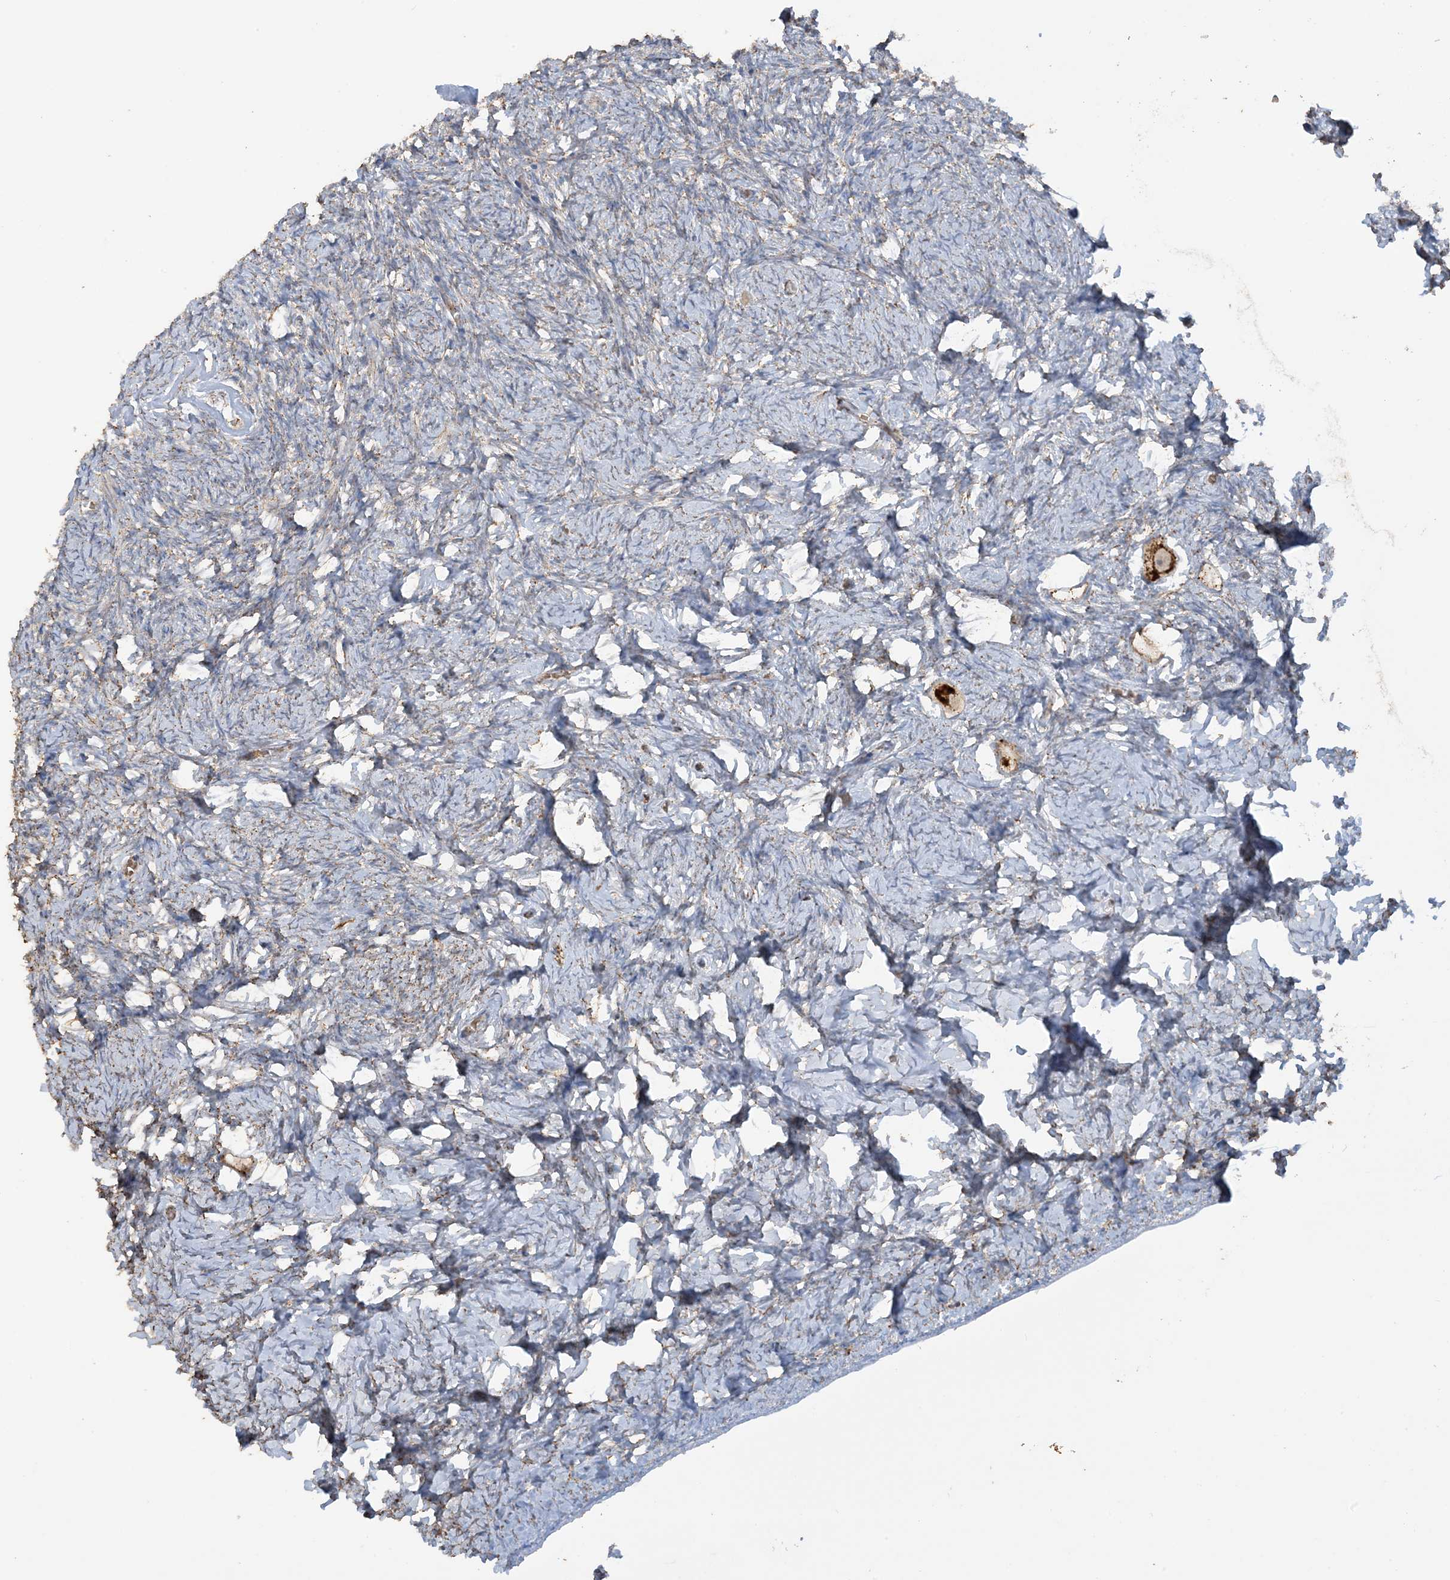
{"staining": {"intensity": "strong", "quantity": ">75%", "location": "cytoplasmic/membranous"}, "tissue": "ovary", "cell_type": "Follicle cells", "image_type": "normal", "snomed": [{"axis": "morphology", "description": "Normal tissue, NOS"}, {"axis": "topography", "description": "Ovary"}], "caption": "This is an image of immunohistochemistry (IHC) staining of unremarkable ovary, which shows strong expression in the cytoplasmic/membranous of follicle cells.", "gene": "AGA", "patient": {"sex": "female", "age": 27}}